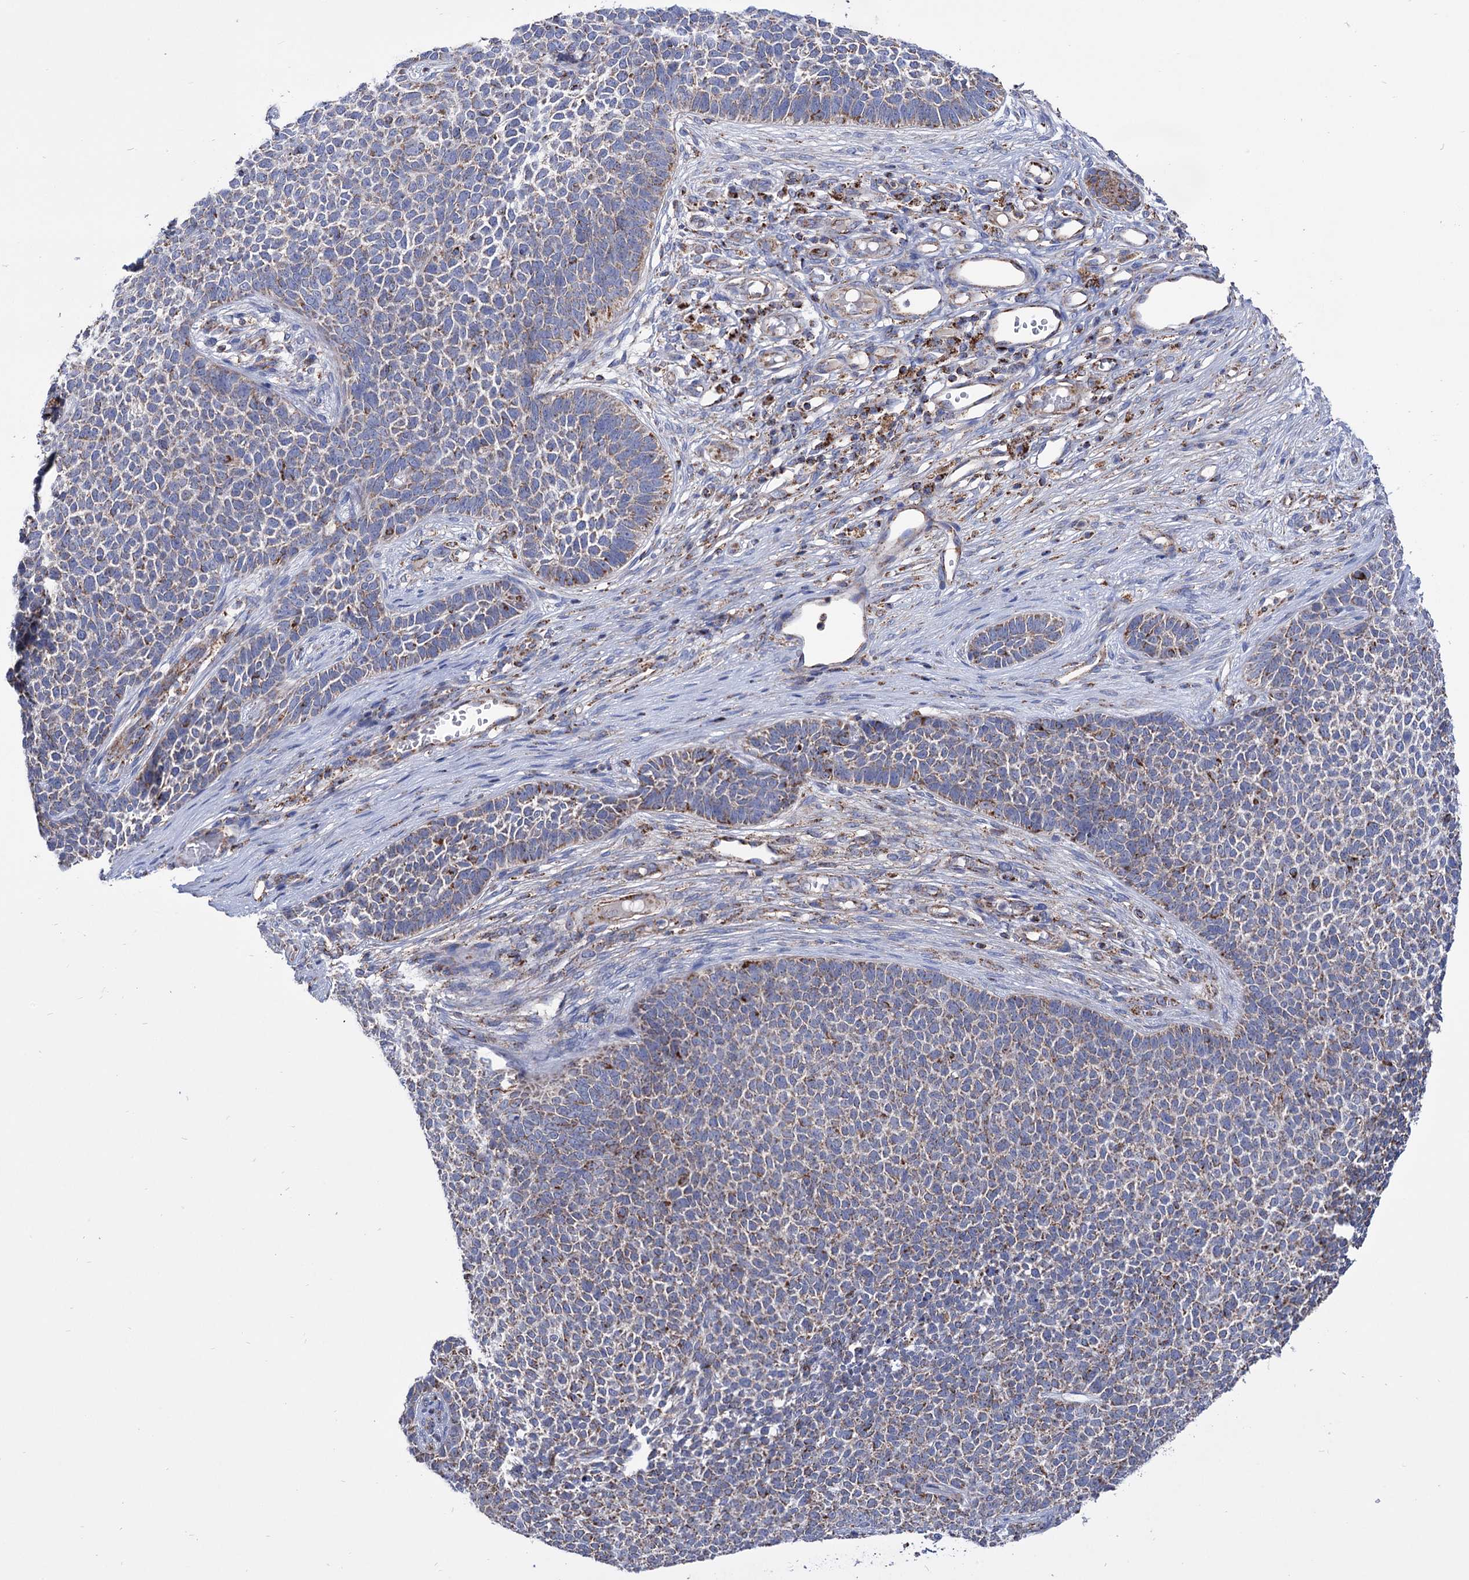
{"staining": {"intensity": "moderate", "quantity": "25%-75%", "location": "cytoplasmic/membranous"}, "tissue": "skin cancer", "cell_type": "Tumor cells", "image_type": "cancer", "snomed": [{"axis": "morphology", "description": "Basal cell carcinoma"}, {"axis": "topography", "description": "Skin"}], "caption": "Human skin cancer (basal cell carcinoma) stained with a brown dye exhibits moderate cytoplasmic/membranous positive expression in approximately 25%-75% of tumor cells.", "gene": "ABHD10", "patient": {"sex": "female", "age": 84}}